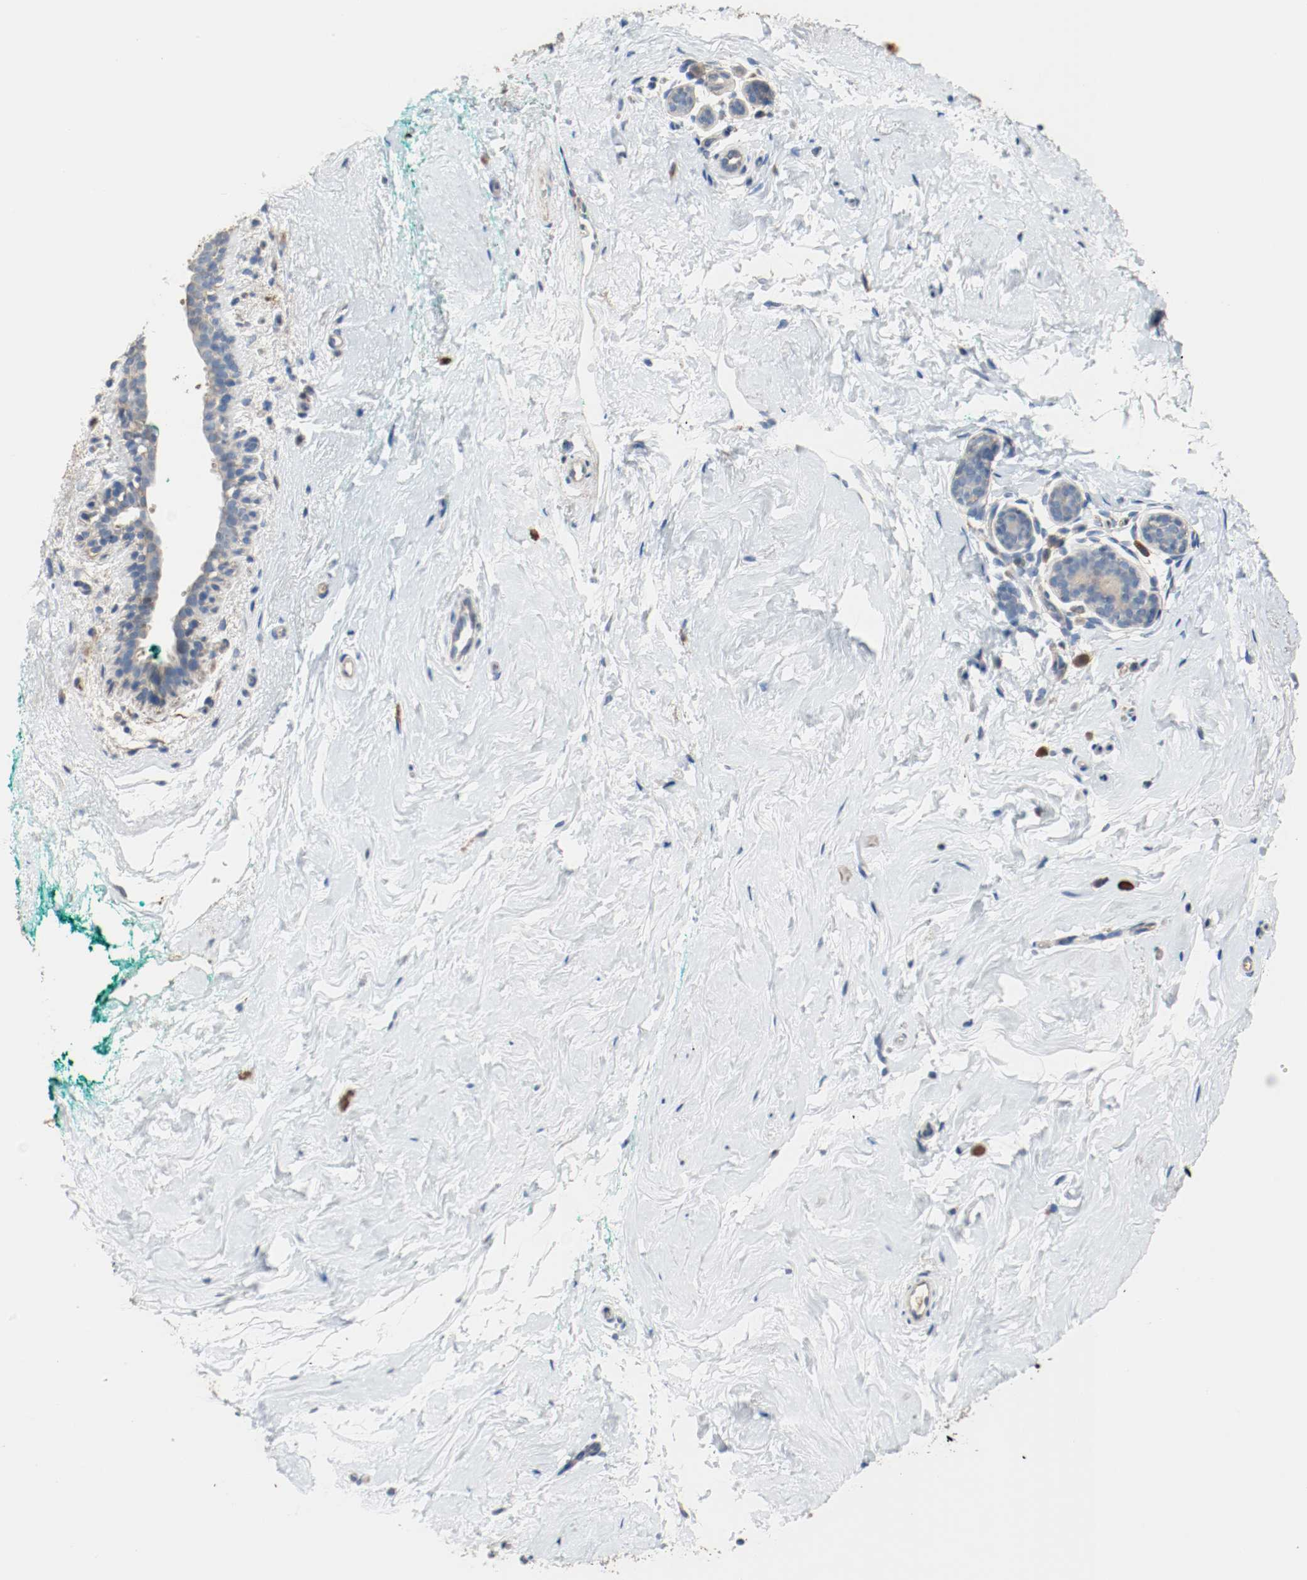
{"staining": {"intensity": "weak", "quantity": "25%-75%", "location": "cytoplasmic/membranous"}, "tissue": "breast", "cell_type": "Adipocytes", "image_type": "normal", "snomed": [{"axis": "morphology", "description": "Normal tissue, NOS"}, {"axis": "topography", "description": "Breast"}], "caption": "Immunohistochemistry (DAB) staining of benign breast reveals weak cytoplasmic/membranous protein staining in about 25%-75% of adipocytes.", "gene": "BLK", "patient": {"sex": "female", "age": 52}}